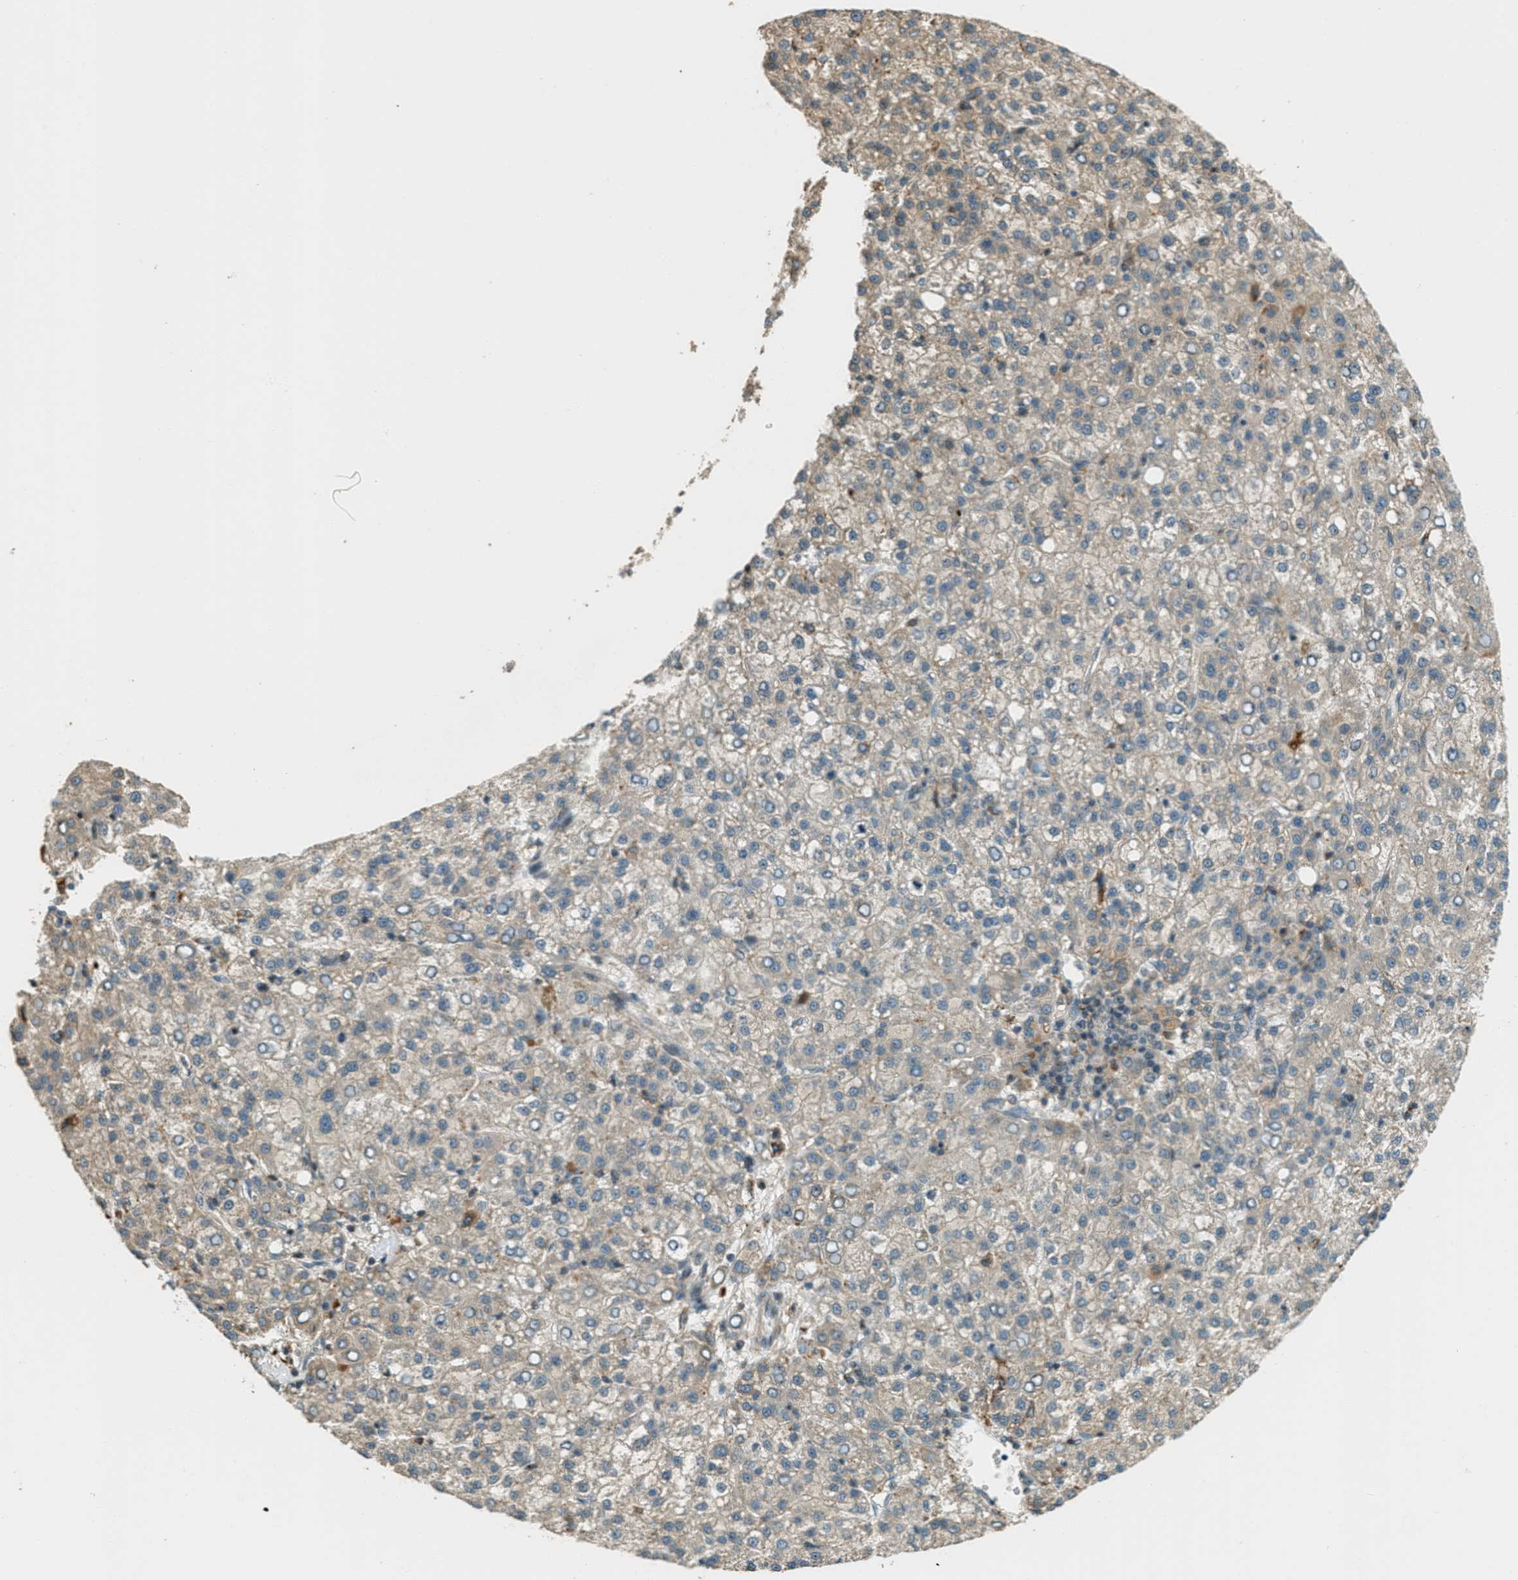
{"staining": {"intensity": "weak", "quantity": ">75%", "location": "cytoplasmic/membranous"}, "tissue": "liver cancer", "cell_type": "Tumor cells", "image_type": "cancer", "snomed": [{"axis": "morphology", "description": "Carcinoma, Hepatocellular, NOS"}, {"axis": "topography", "description": "Liver"}], "caption": "This micrograph shows liver cancer (hepatocellular carcinoma) stained with IHC to label a protein in brown. The cytoplasmic/membranous of tumor cells show weak positivity for the protein. Nuclei are counter-stained blue.", "gene": "PTPN23", "patient": {"sex": "female", "age": 58}}